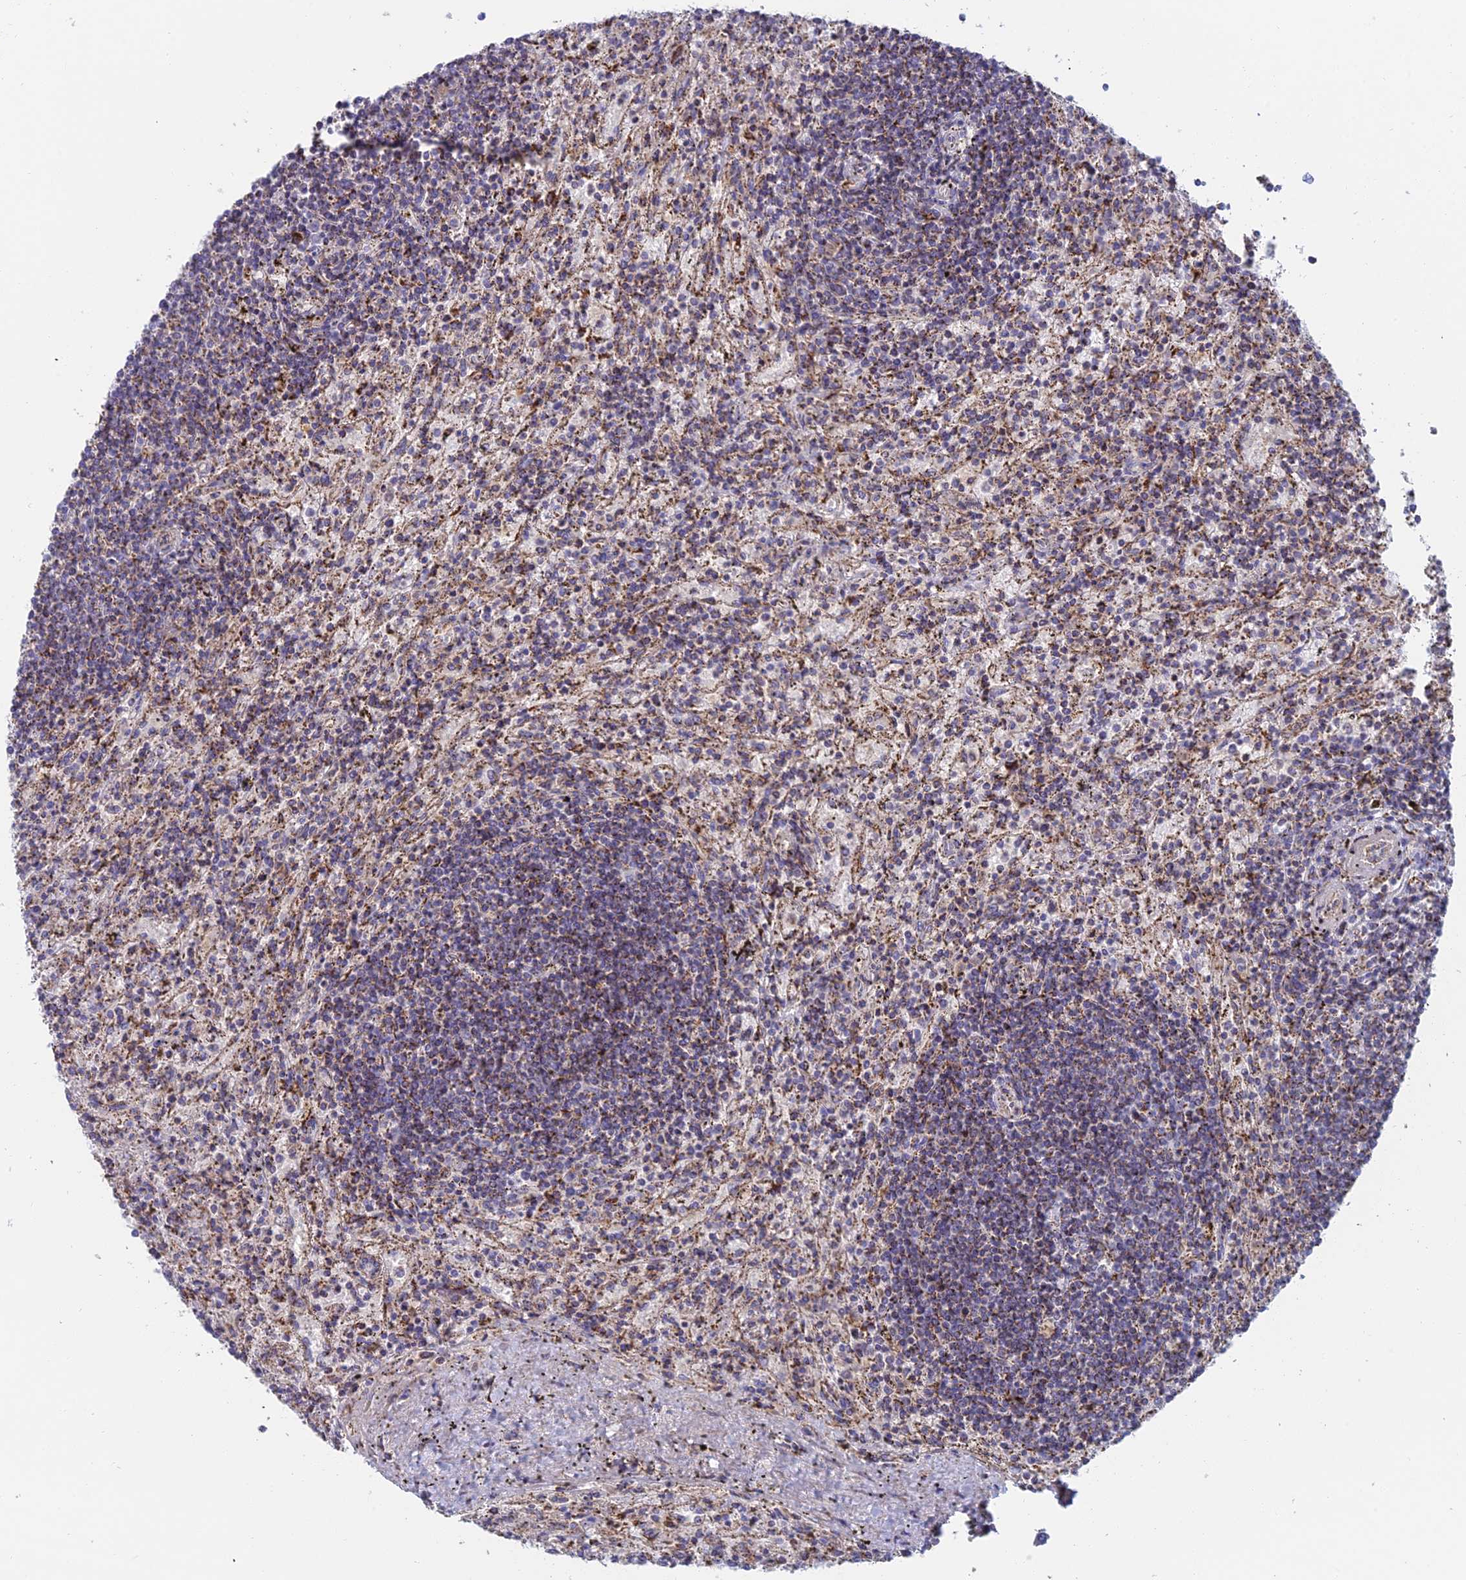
{"staining": {"intensity": "weak", "quantity": "25%-75%", "location": "cytoplasmic/membranous"}, "tissue": "lymphoma", "cell_type": "Tumor cells", "image_type": "cancer", "snomed": [{"axis": "morphology", "description": "Malignant lymphoma, non-Hodgkin's type, Low grade"}, {"axis": "topography", "description": "Spleen"}], "caption": "Low-grade malignant lymphoma, non-Hodgkin's type stained with a brown dye reveals weak cytoplasmic/membranous positive staining in approximately 25%-75% of tumor cells.", "gene": "IFTAP", "patient": {"sex": "male", "age": 76}}